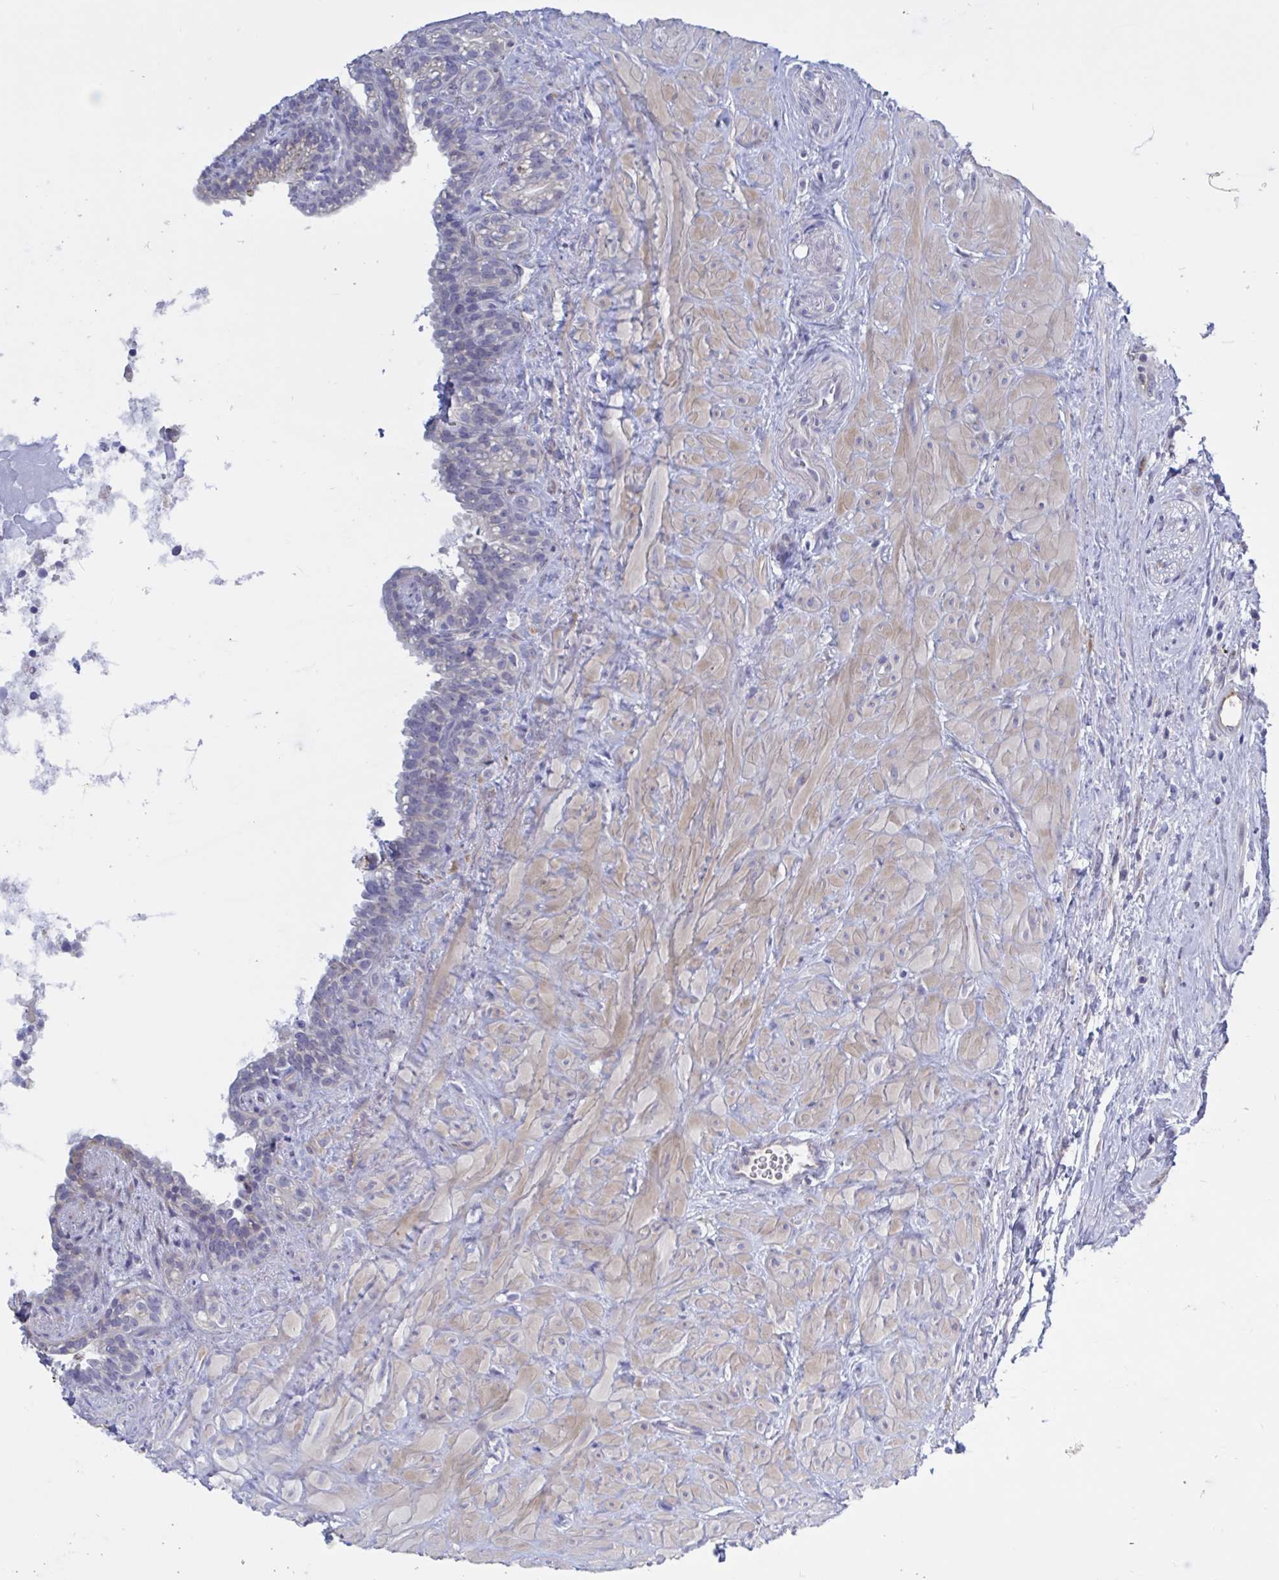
{"staining": {"intensity": "negative", "quantity": "none", "location": "none"}, "tissue": "seminal vesicle", "cell_type": "Glandular cells", "image_type": "normal", "snomed": [{"axis": "morphology", "description": "Normal tissue, NOS"}, {"axis": "topography", "description": "Seminal veicle"}], "caption": "A photomicrograph of human seminal vesicle is negative for staining in glandular cells. (Brightfield microscopy of DAB (3,3'-diaminobenzidine) immunohistochemistry (IHC) at high magnification).", "gene": "ST14", "patient": {"sex": "male", "age": 76}}